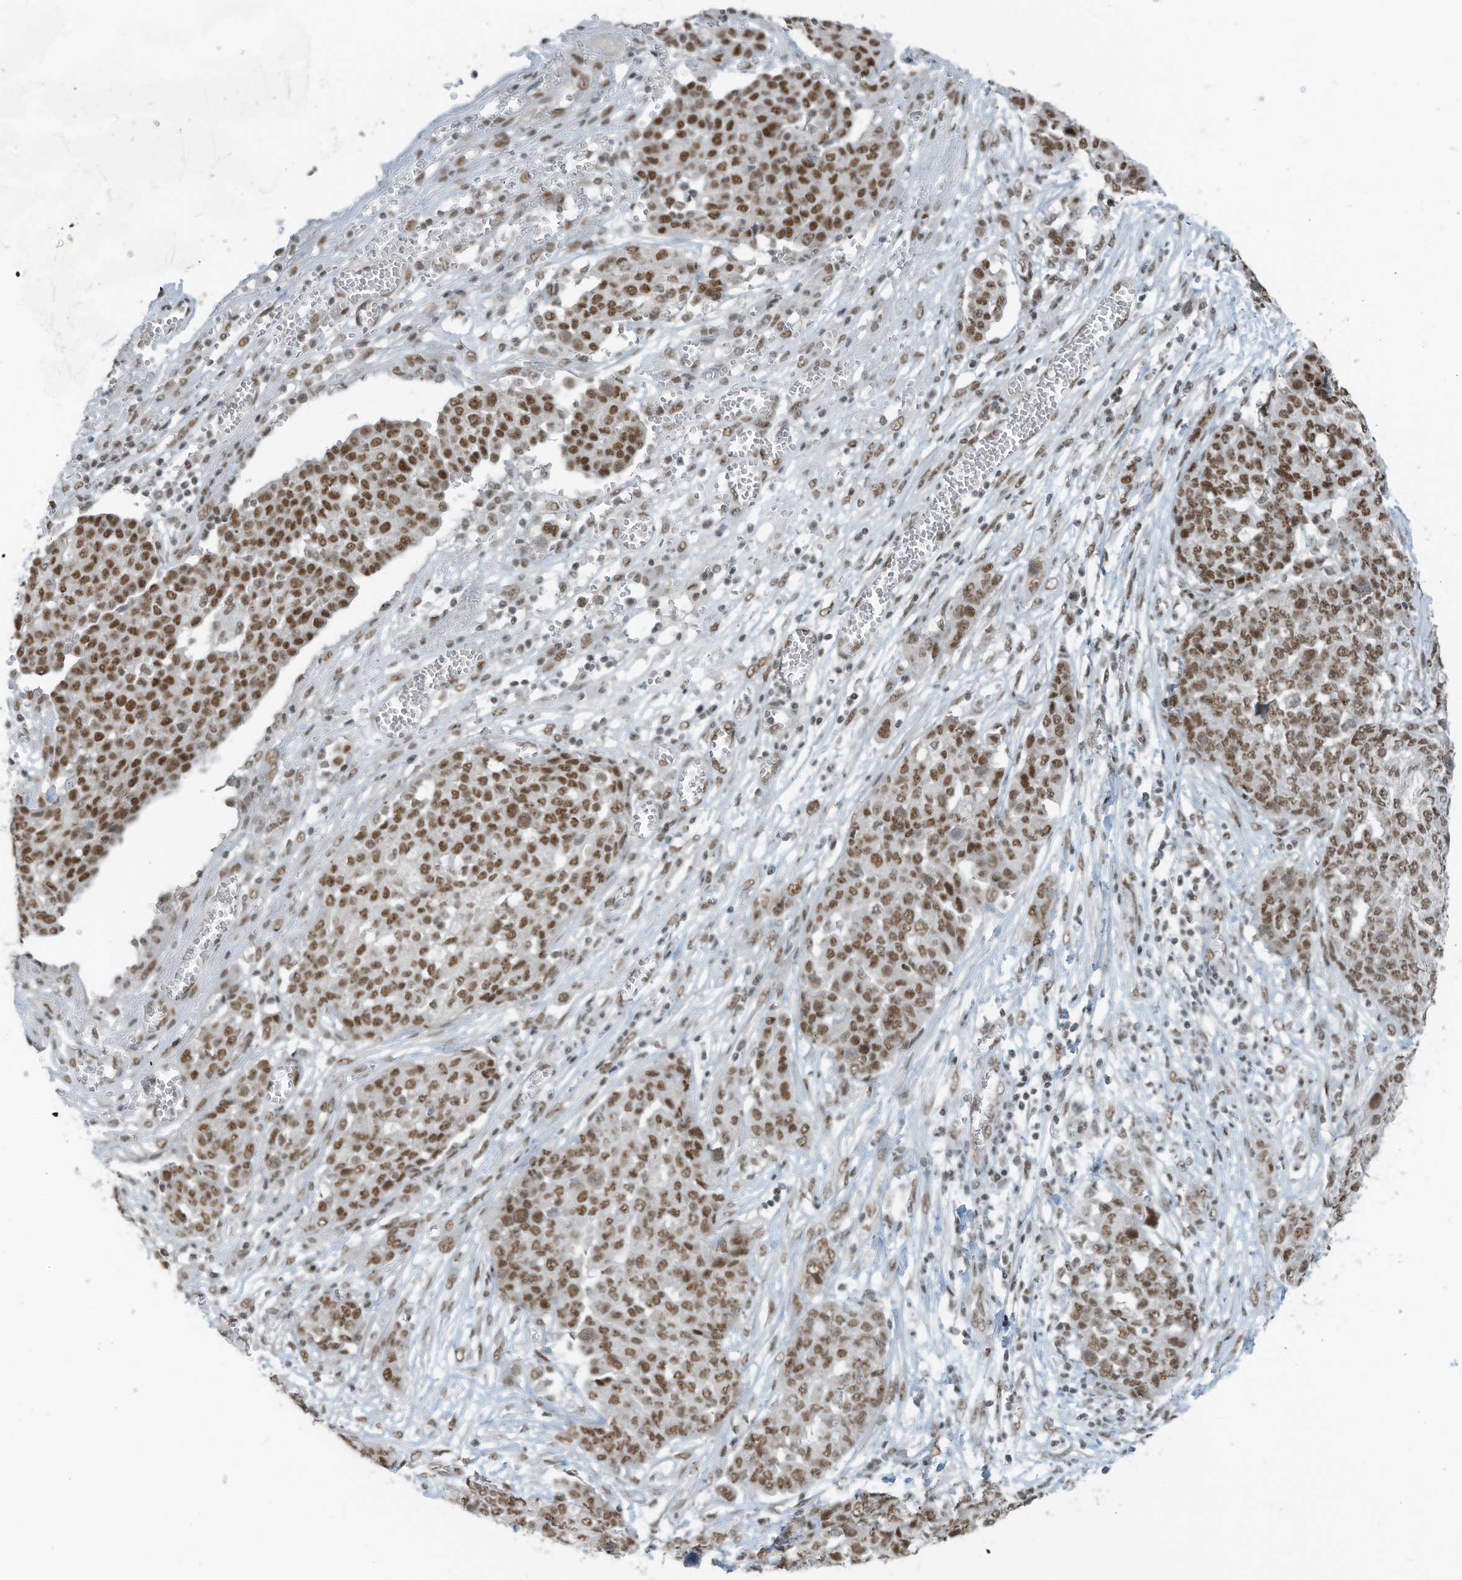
{"staining": {"intensity": "moderate", "quantity": ">75%", "location": "nuclear"}, "tissue": "ovarian cancer", "cell_type": "Tumor cells", "image_type": "cancer", "snomed": [{"axis": "morphology", "description": "Cystadenocarcinoma, serous, NOS"}, {"axis": "topography", "description": "Soft tissue"}, {"axis": "topography", "description": "Ovary"}], "caption": "Serous cystadenocarcinoma (ovarian) stained for a protein exhibits moderate nuclear positivity in tumor cells.", "gene": "WRNIP1", "patient": {"sex": "female", "age": 57}}